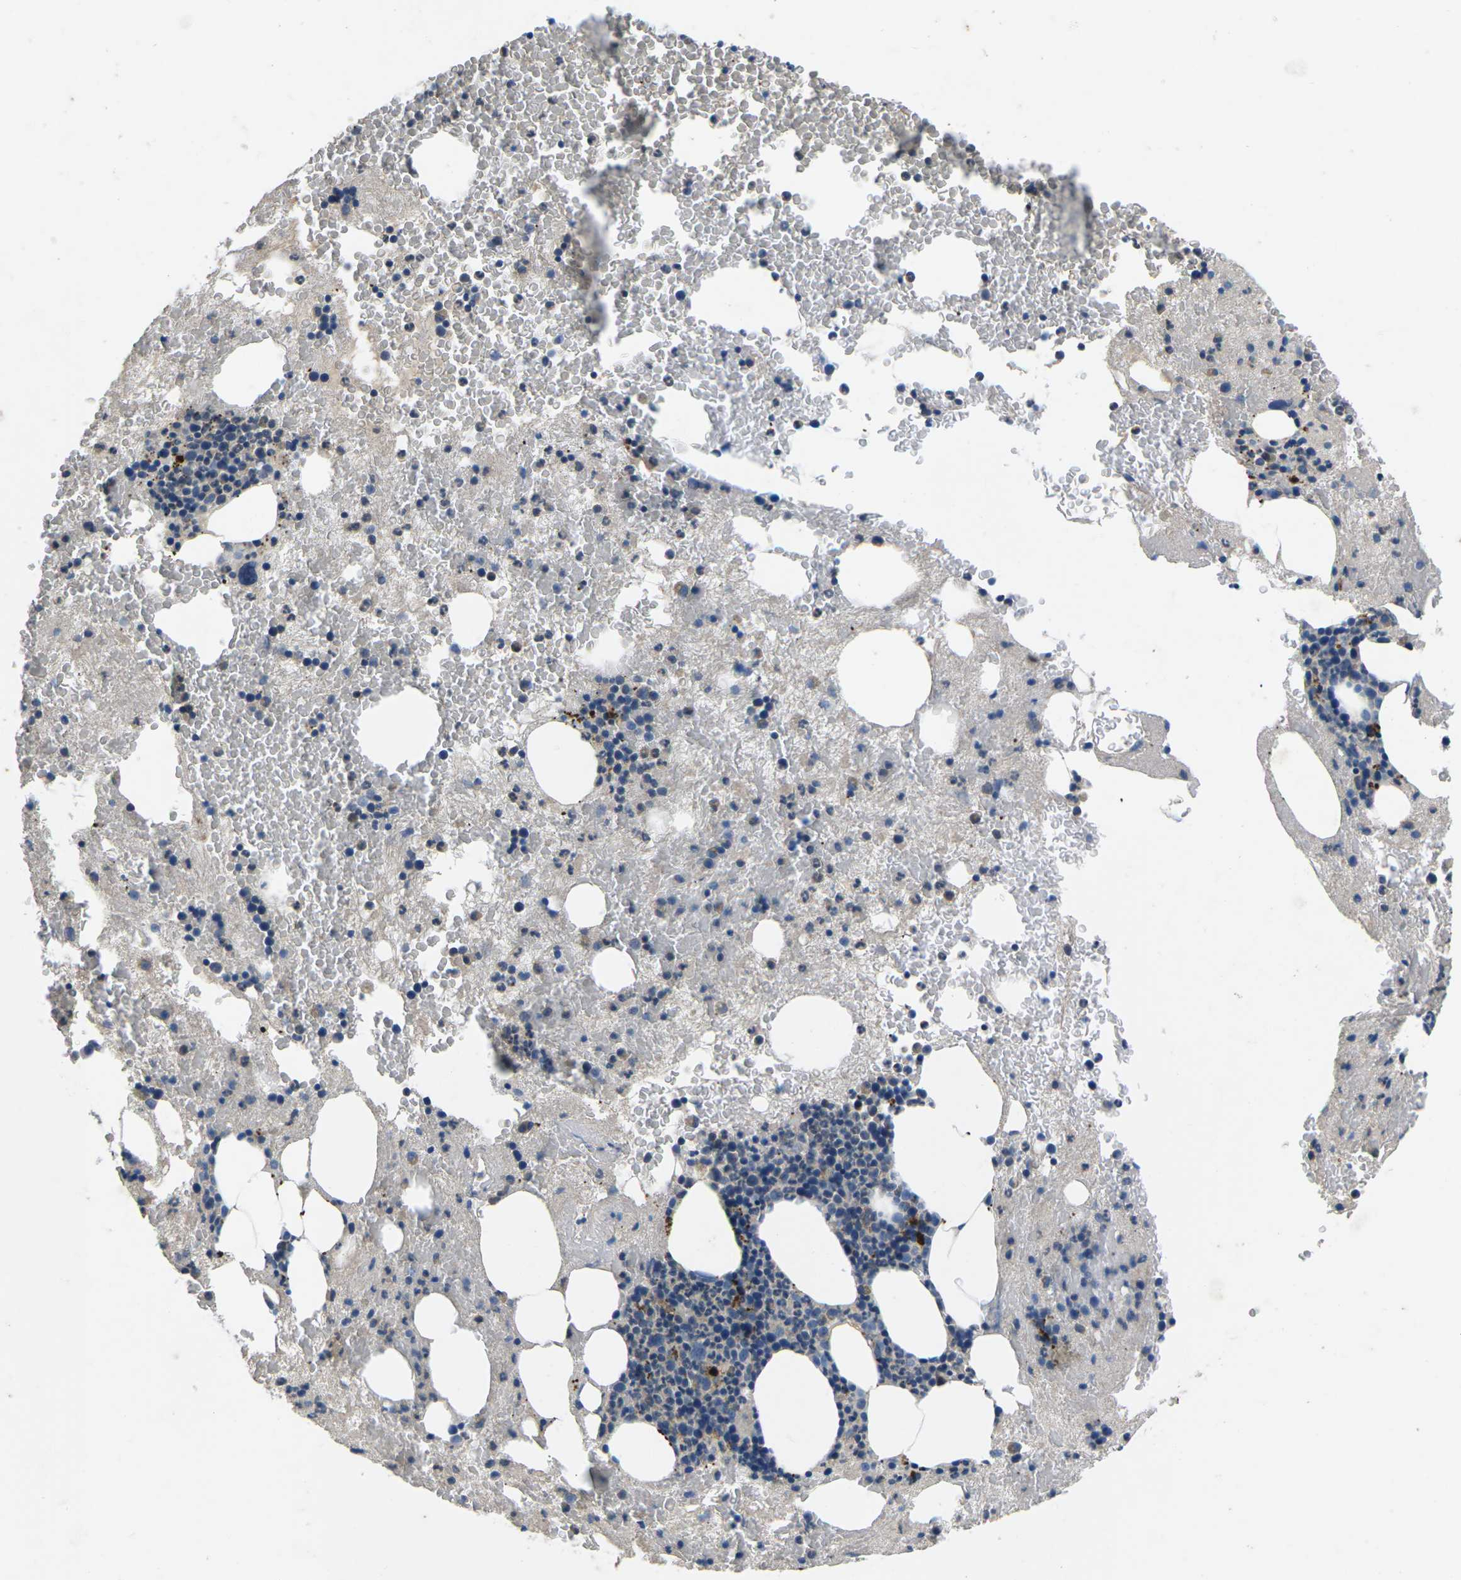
{"staining": {"intensity": "weak", "quantity": "<25%", "location": "cytoplasmic/membranous"}, "tissue": "bone marrow", "cell_type": "Hematopoietic cells", "image_type": "normal", "snomed": [{"axis": "morphology", "description": "Normal tissue, NOS"}, {"axis": "morphology", "description": "Inflammation, NOS"}, {"axis": "topography", "description": "Bone marrow"}], "caption": "IHC photomicrograph of unremarkable bone marrow: bone marrow stained with DAB displays no significant protein expression in hematopoietic cells. (DAB (3,3'-diaminobenzidine) immunohistochemistry (IHC) visualized using brightfield microscopy, high magnification).", "gene": "PDCD6IP", "patient": {"sex": "male", "age": 63}}